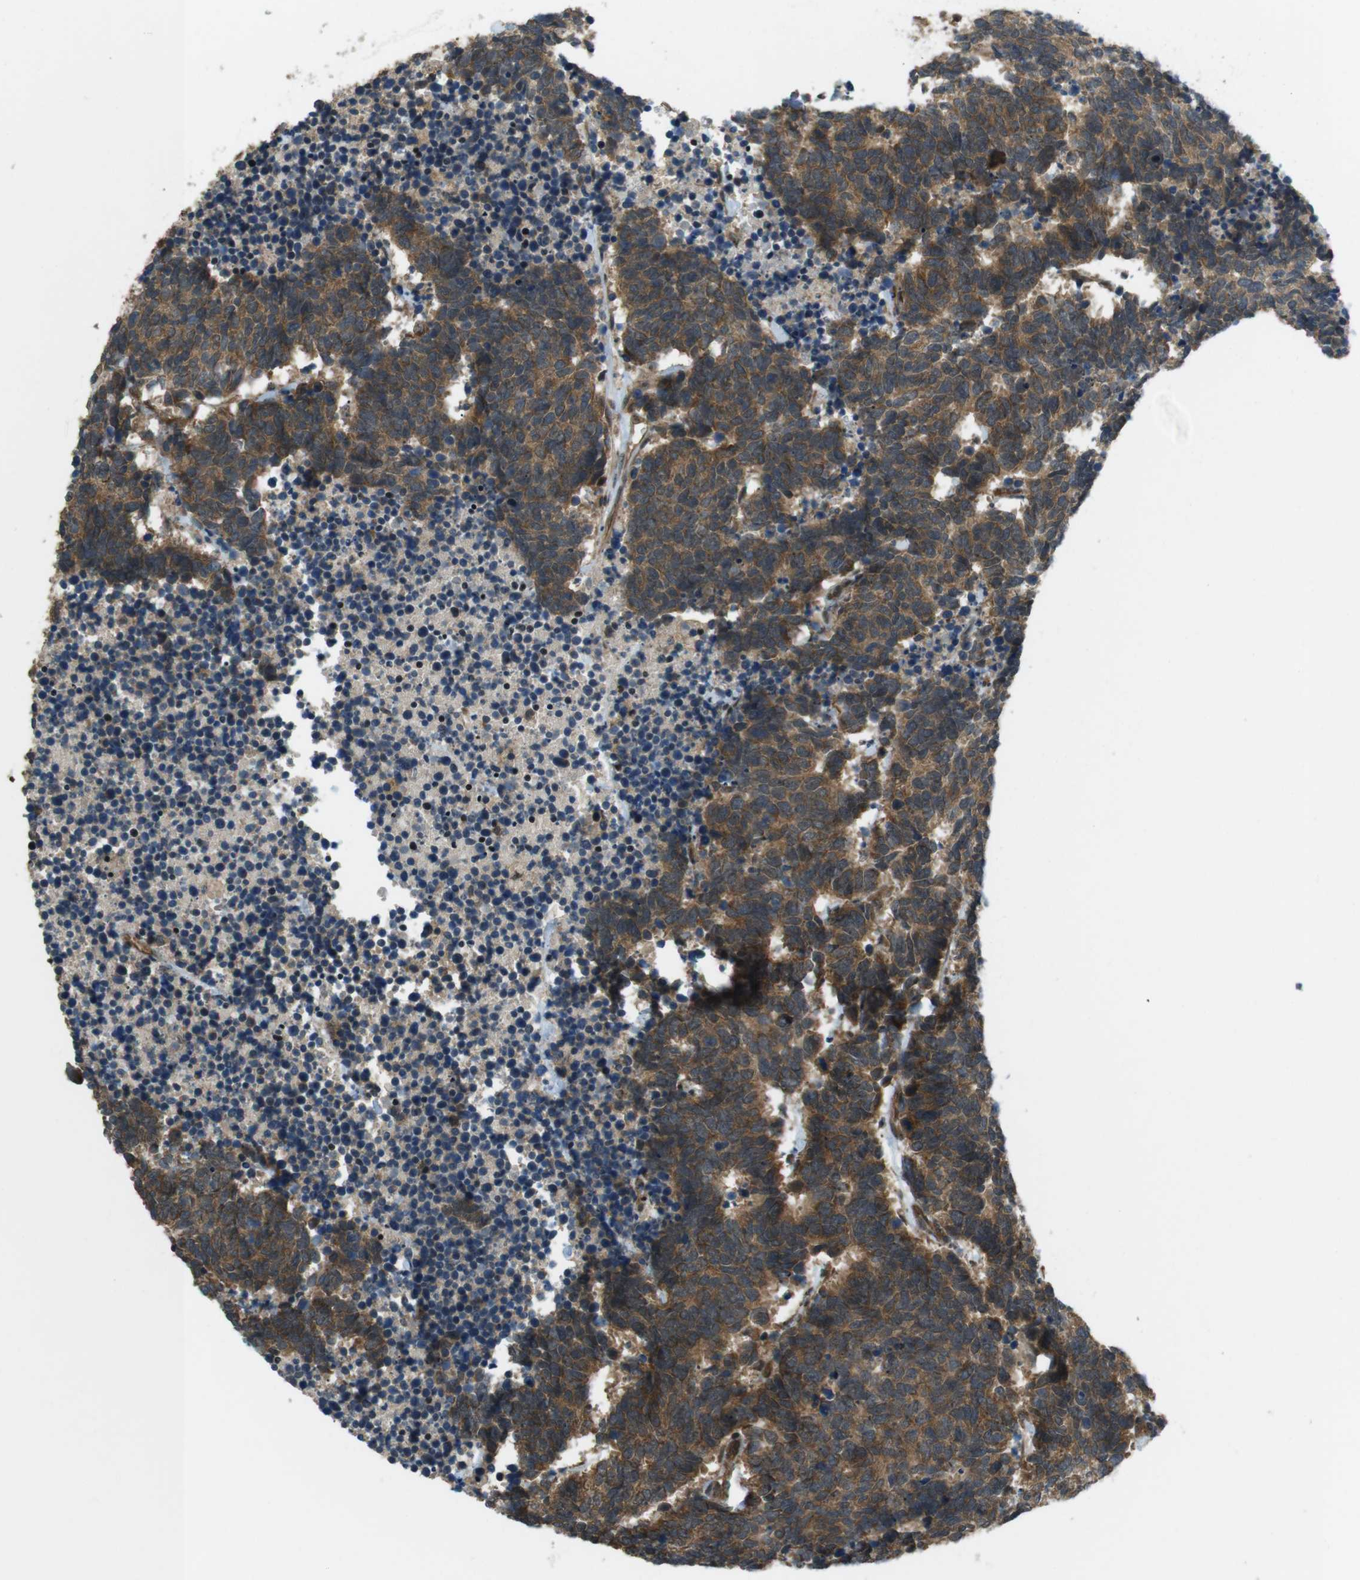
{"staining": {"intensity": "strong", "quantity": ">75%", "location": "cytoplasmic/membranous"}, "tissue": "carcinoid", "cell_type": "Tumor cells", "image_type": "cancer", "snomed": [{"axis": "morphology", "description": "Carcinoma, NOS"}, {"axis": "morphology", "description": "Carcinoid, malignant, NOS"}, {"axis": "topography", "description": "Urinary bladder"}], "caption": "This is a micrograph of immunohistochemistry (IHC) staining of carcinoid, which shows strong positivity in the cytoplasmic/membranous of tumor cells.", "gene": "TIAM2", "patient": {"sex": "male", "age": 57}}